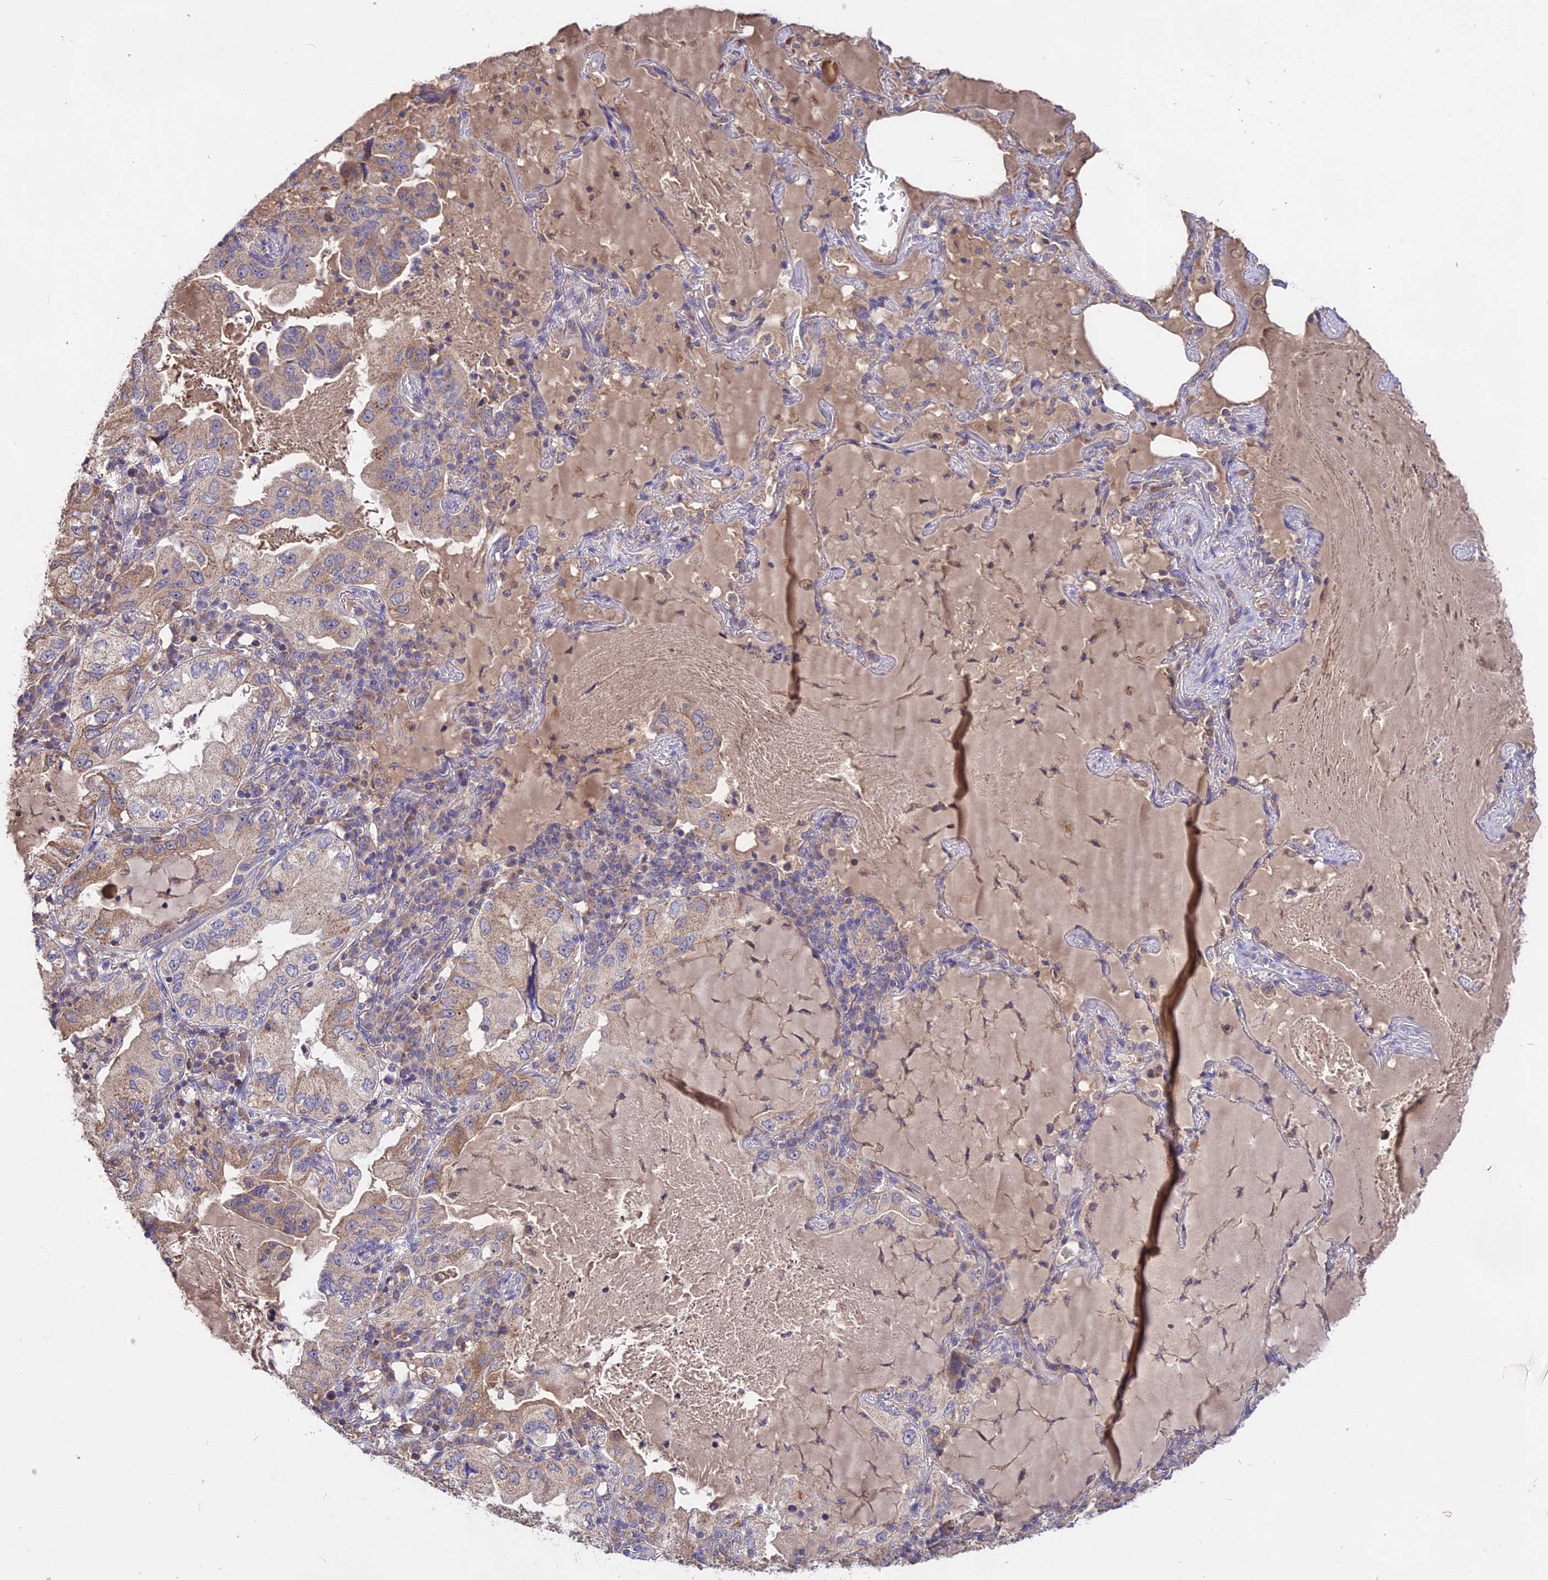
{"staining": {"intensity": "weak", "quantity": "25%-75%", "location": "cytoplasmic/membranous"}, "tissue": "lung cancer", "cell_type": "Tumor cells", "image_type": "cancer", "snomed": [{"axis": "morphology", "description": "Adenocarcinoma, NOS"}, {"axis": "topography", "description": "Lung"}], "caption": "Tumor cells display low levels of weak cytoplasmic/membranous expression in approximately 25%-75% of cells in human lung cancer (adenocarcinoma). (Brightfield microscopy of DAB IHC at high magnification).", "gene": "NUDT8", "patient": {"sex": "female", "age": 69}}